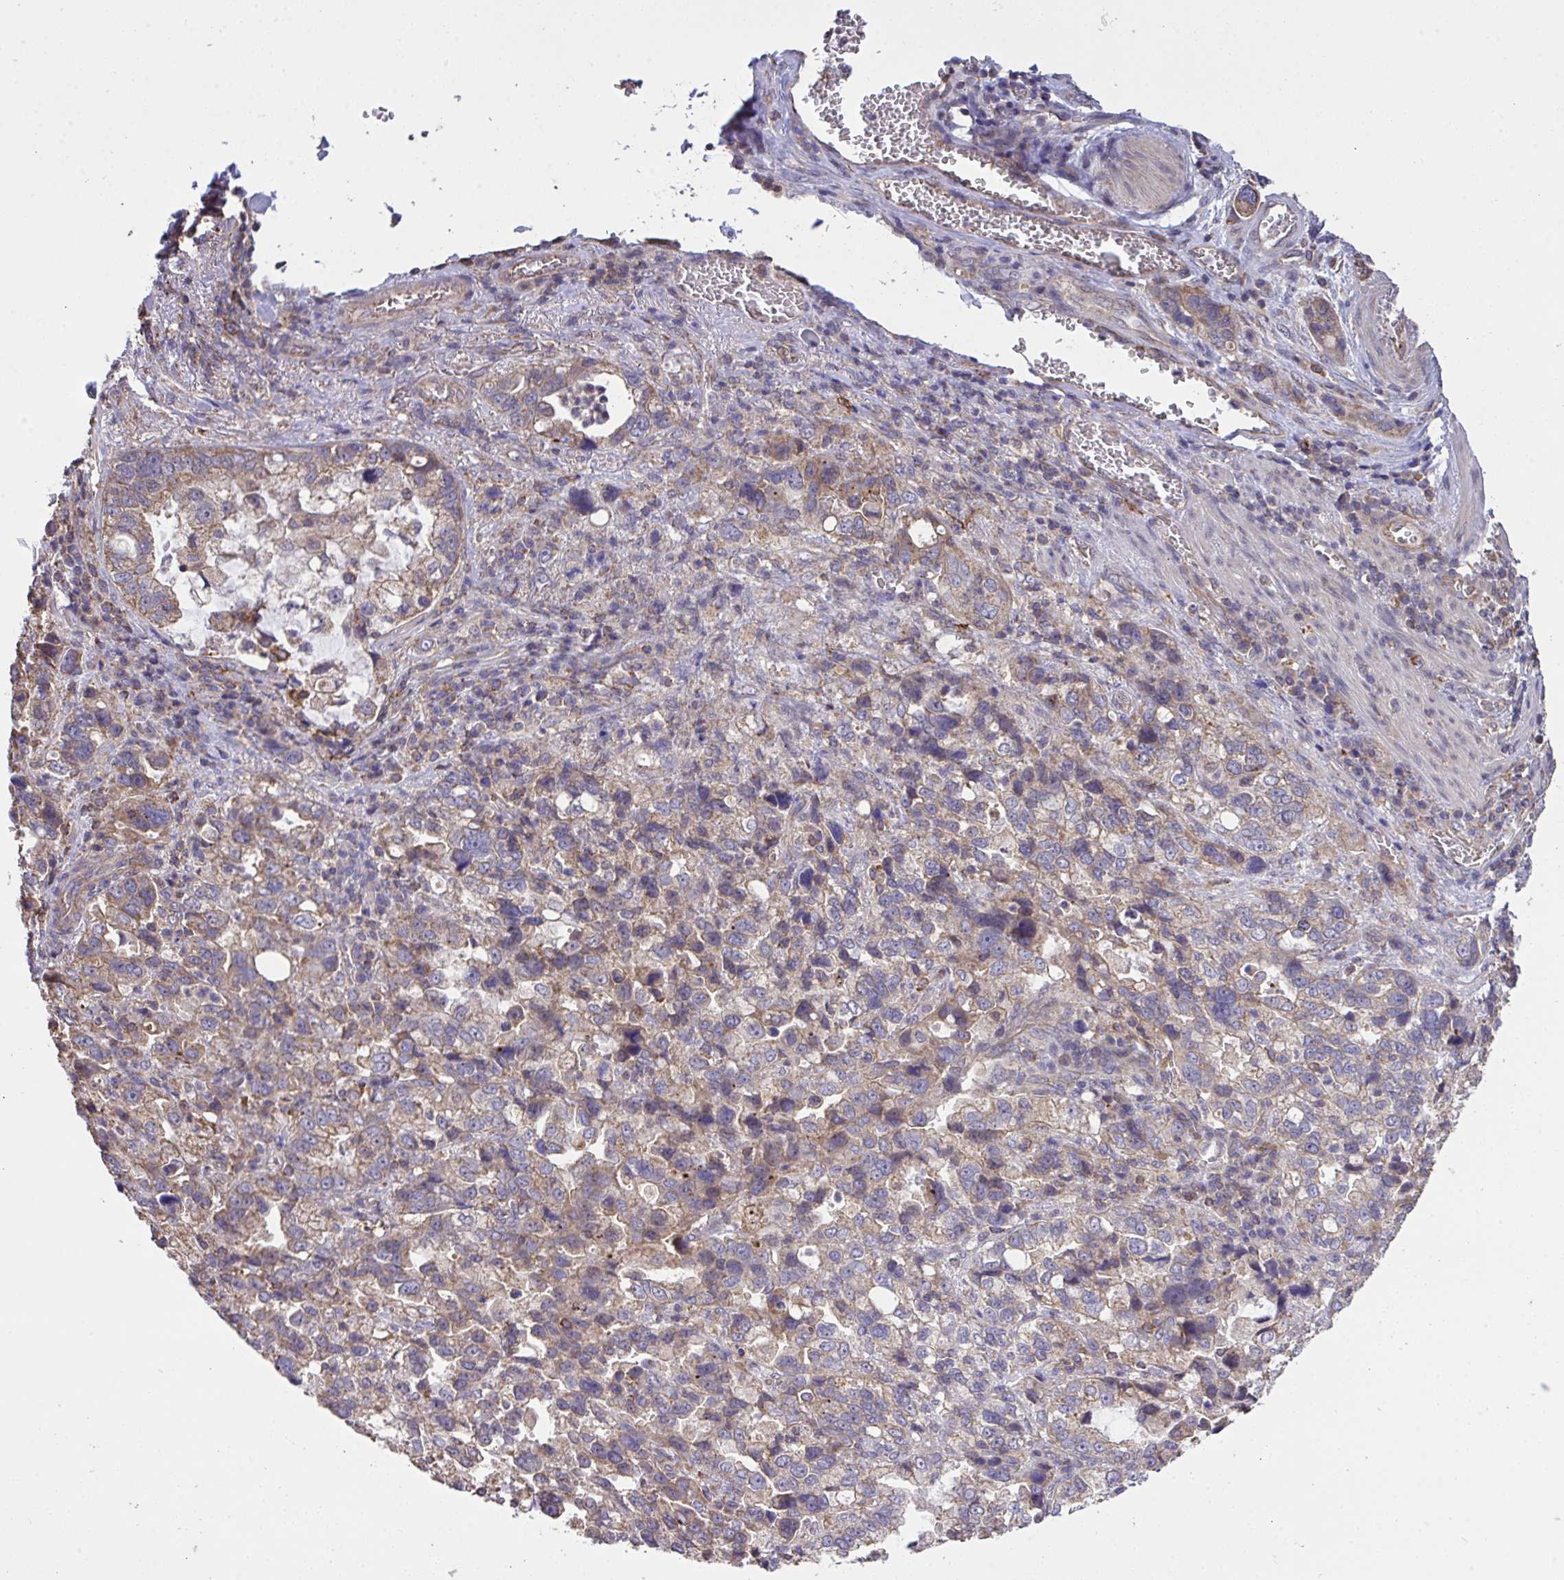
{"staining": {"intensity": "weak", "quantity": "25%-75%", "location": "cytoplasmic/membranous"}, "tissue": "stomach cancer", "cell_type": "Tumor cells", "image_type": "cancer", "snomed": [{"axis": "morphology", "description": "Adenocarcinoma, NOS"}, {"axis": "topography", "description": "Stomach, upper"}], "caption": "This image exhibits immunohistochemistry (IHC) staining of stomach cancer (adenocarcinoma), with low weak cytoplasmic/membranous positivity in approximately 25%-75% of tumor cells.", "gene": "PPM1H", "patient": {"sex": "female", "age": 81}}